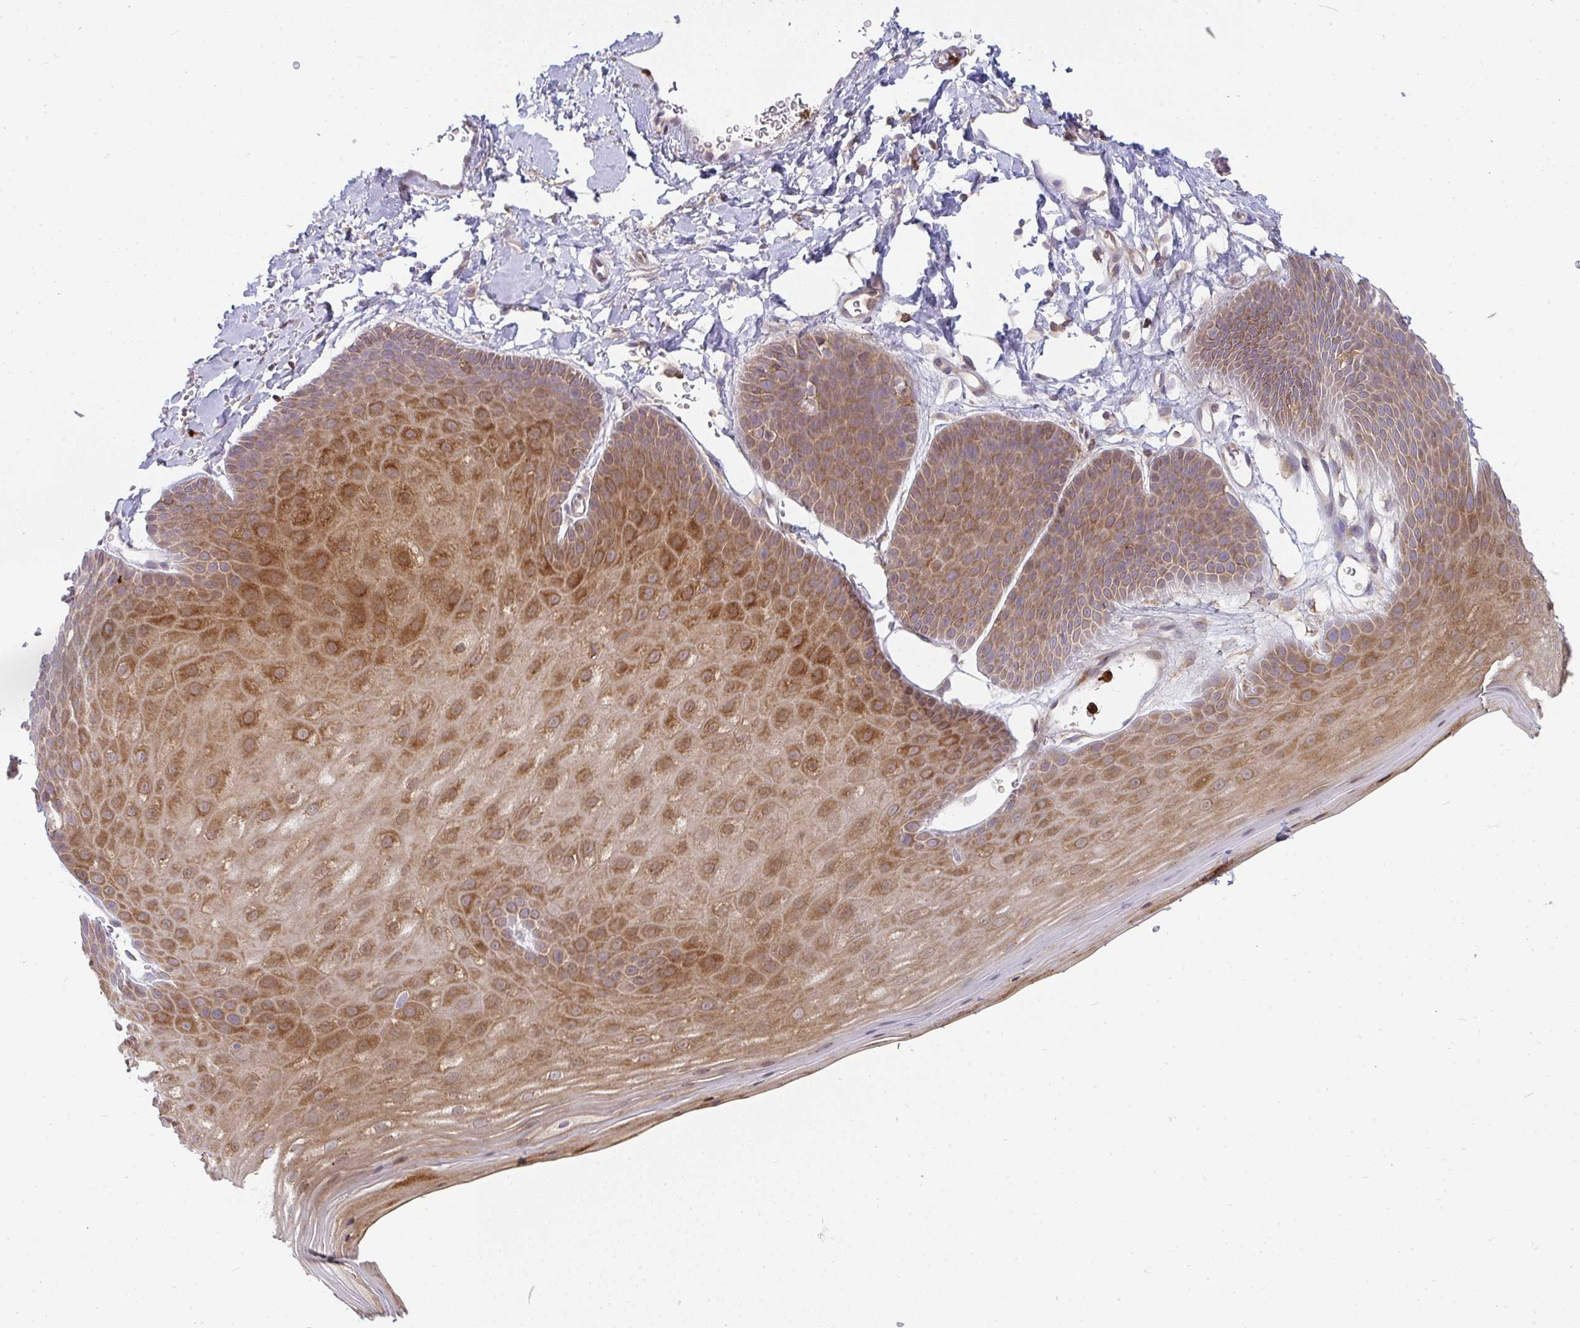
{"staining": {"intensity": "moderate", "quantity": ">75%", "location": "cytoplasmic/membranous"}, "tissue": "skin", "cell_type": "Epidermal cells", "image_type": "normal", "snomed": [{"axis": "morphology", "description": "Normal tissue, NOS"}, {"axis": "topography", "description": "Anal"}], "caption": "Immunohistochemistry (IHC) staining of benign skin, which reveals medium levels of moderate cytoplasmic/membranous positivity in approximately >75% of epidermal cells indicating moderate cytoplasmic/membranous protein staining. The staining was performed using DAB (brown) for protein detection and nuclei were counterstained in hematoxylin (blue).", "gene": "CSF3R", "patient": {"sex": "male", "age": 53}}